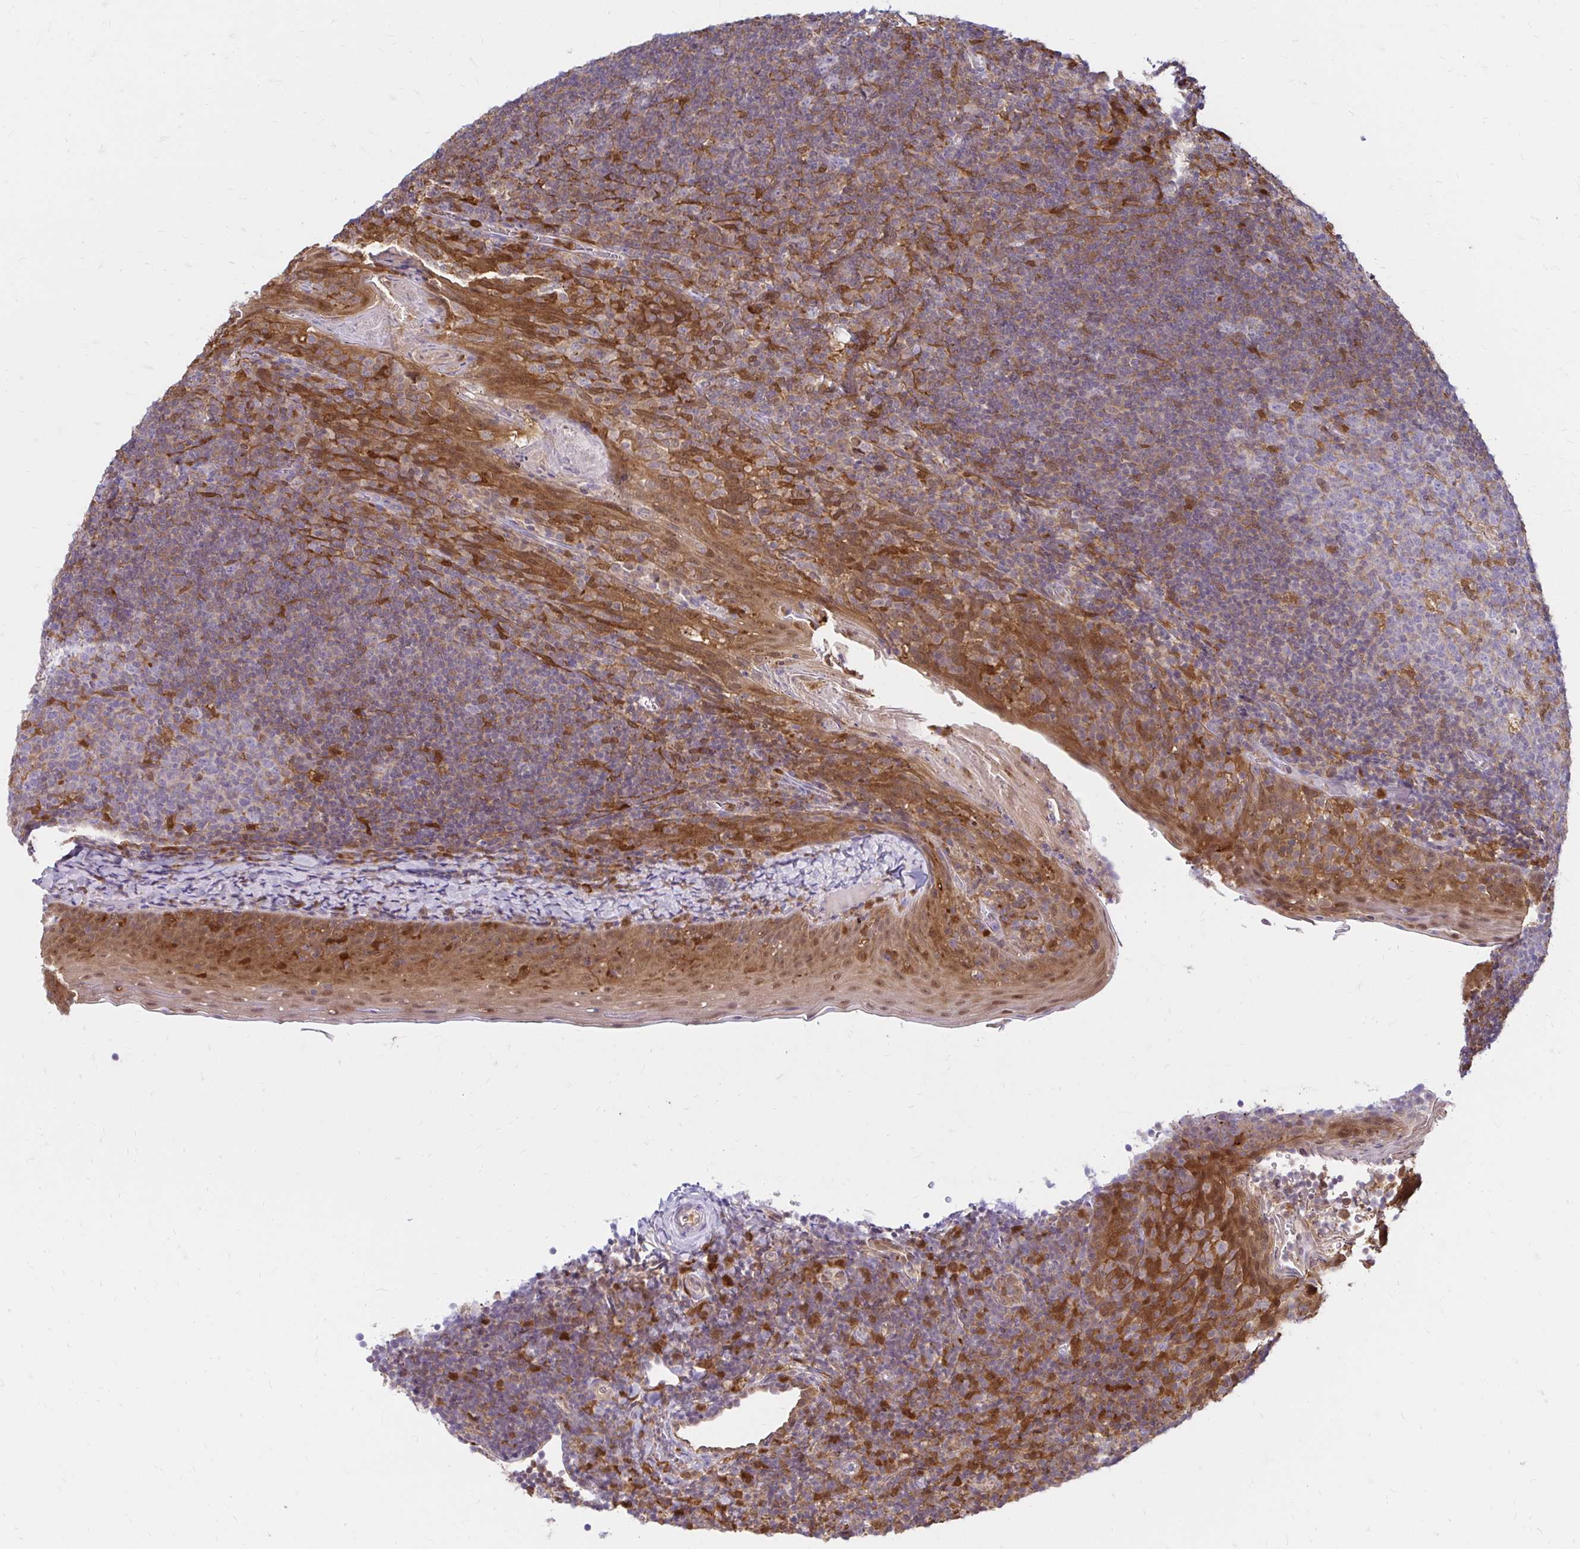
{"staining": {"intensity": "moderate", "quantity": "<25%", "location": "cytoplasmic/membranous,nuclear"}, "tissue": "tonsil", "cell_type": "Germinal center cells", "image_type": "normal", "snomed": [{"axis": "morphology", "description": "Normal tissue, NOS"}, {"axis": "topography", "description": "Tonsil"}], "caption": "Protein analysis of unremarkable tonsil displays moderate cytoplasmic/membranous,nuclear expression in approximately <25% of germinal center cells. The staining was performed using DAB to visualize the protein expression in brown, while the nuclei were stained in blue with hematoxylin (Magnification: 20x).", "gene": "PYCARD", "patient": {"sex": "female", "age": 10}}